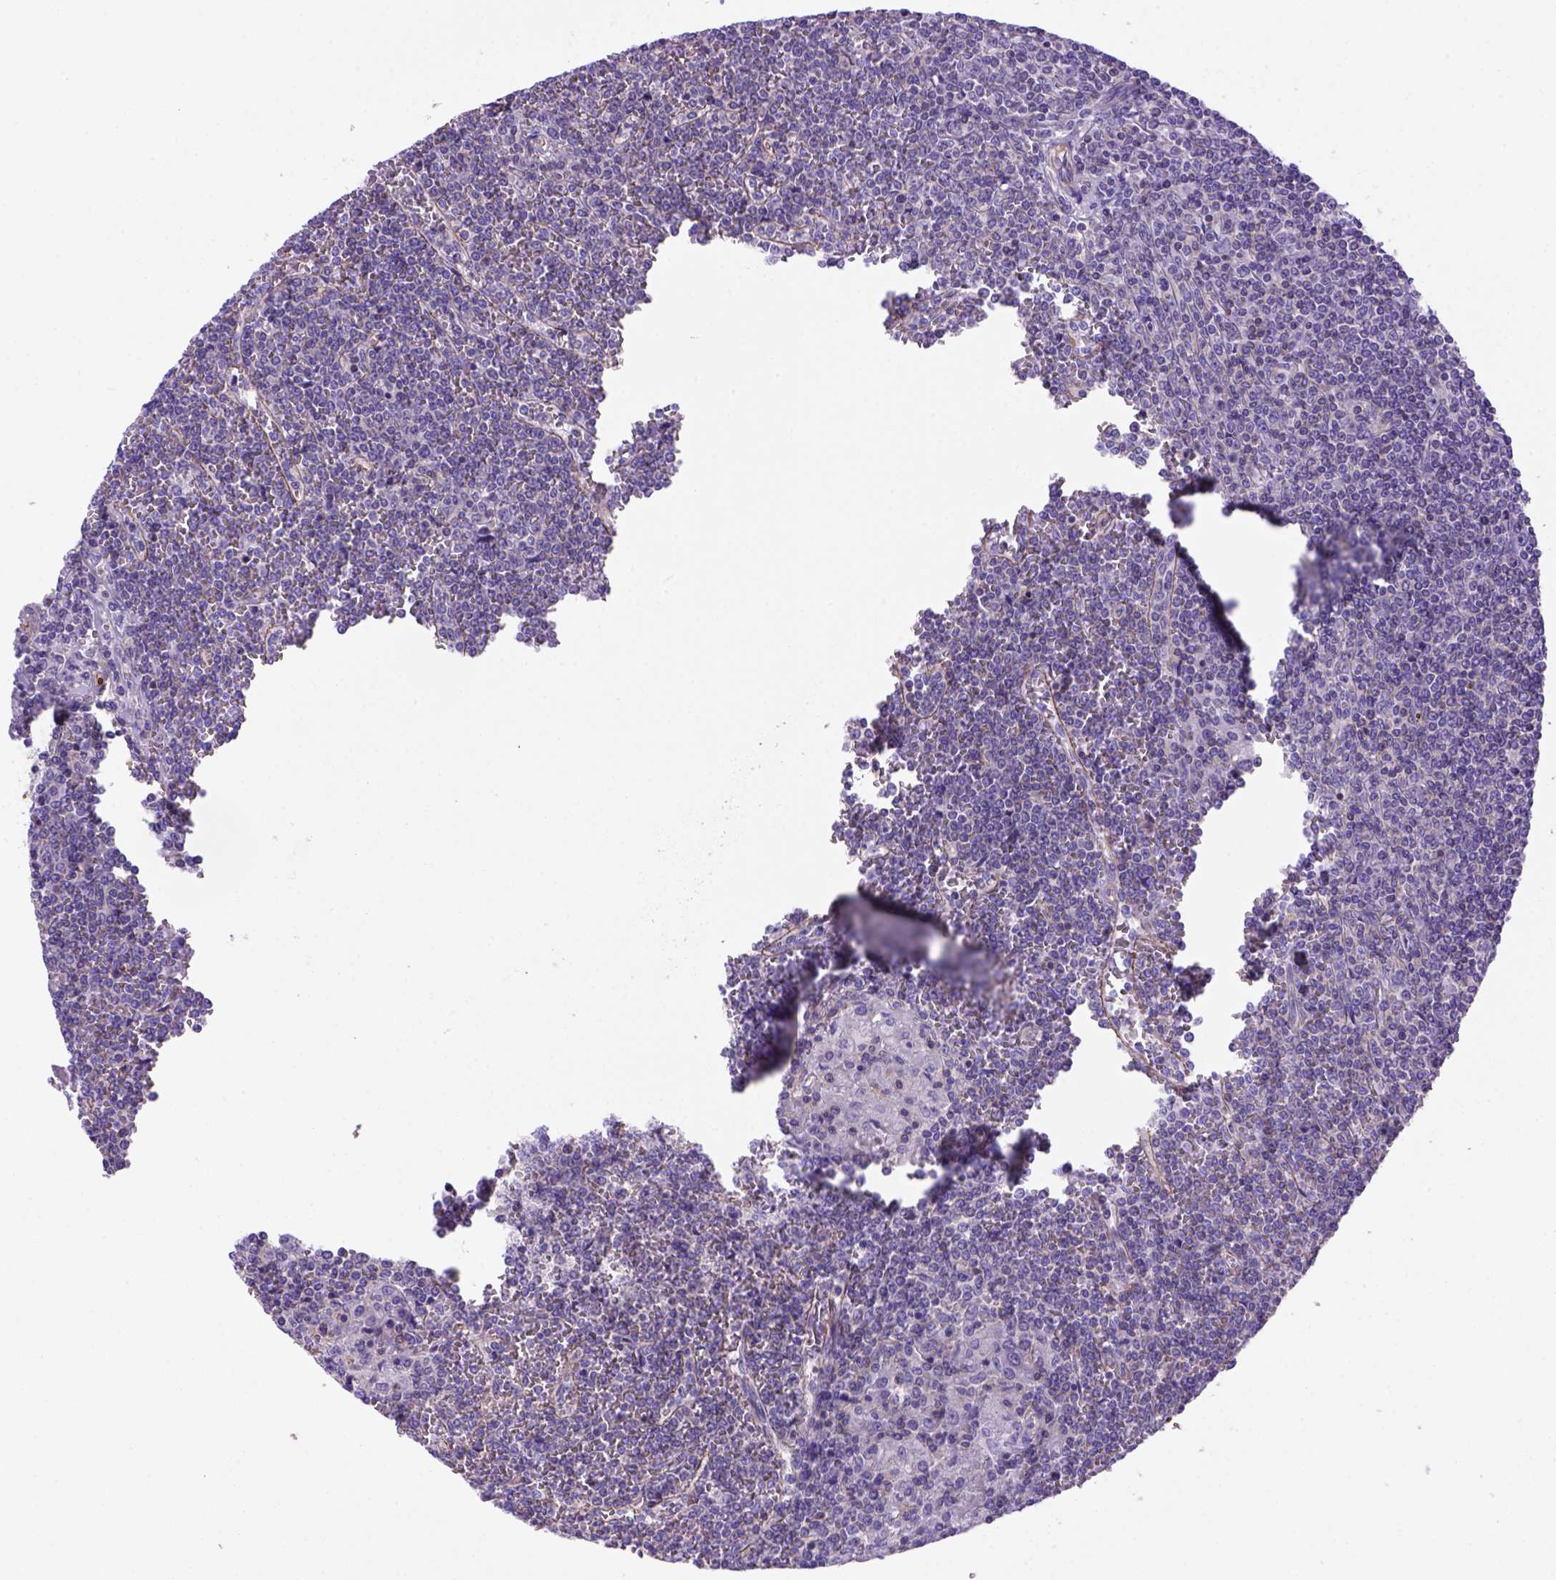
{"staining": {"intensity": "negative", "quantity": "none", "location": "none"}, "tissue": "lymphoma", "cell_type": "Tumor cells", "image_type": "cancer", "snomed": [{"axis": "morphology", "description": "Malignant lymphoma, non-Hodgkin's type, Low grade"}, {"axis": "topography", "description": "Spleen"}], "caption": "The histopathology image demonstrates no significant staining in tumor cells of lymphoma.", "gene": "PEX12", "patient": {"sex": "female", "age": 19}}